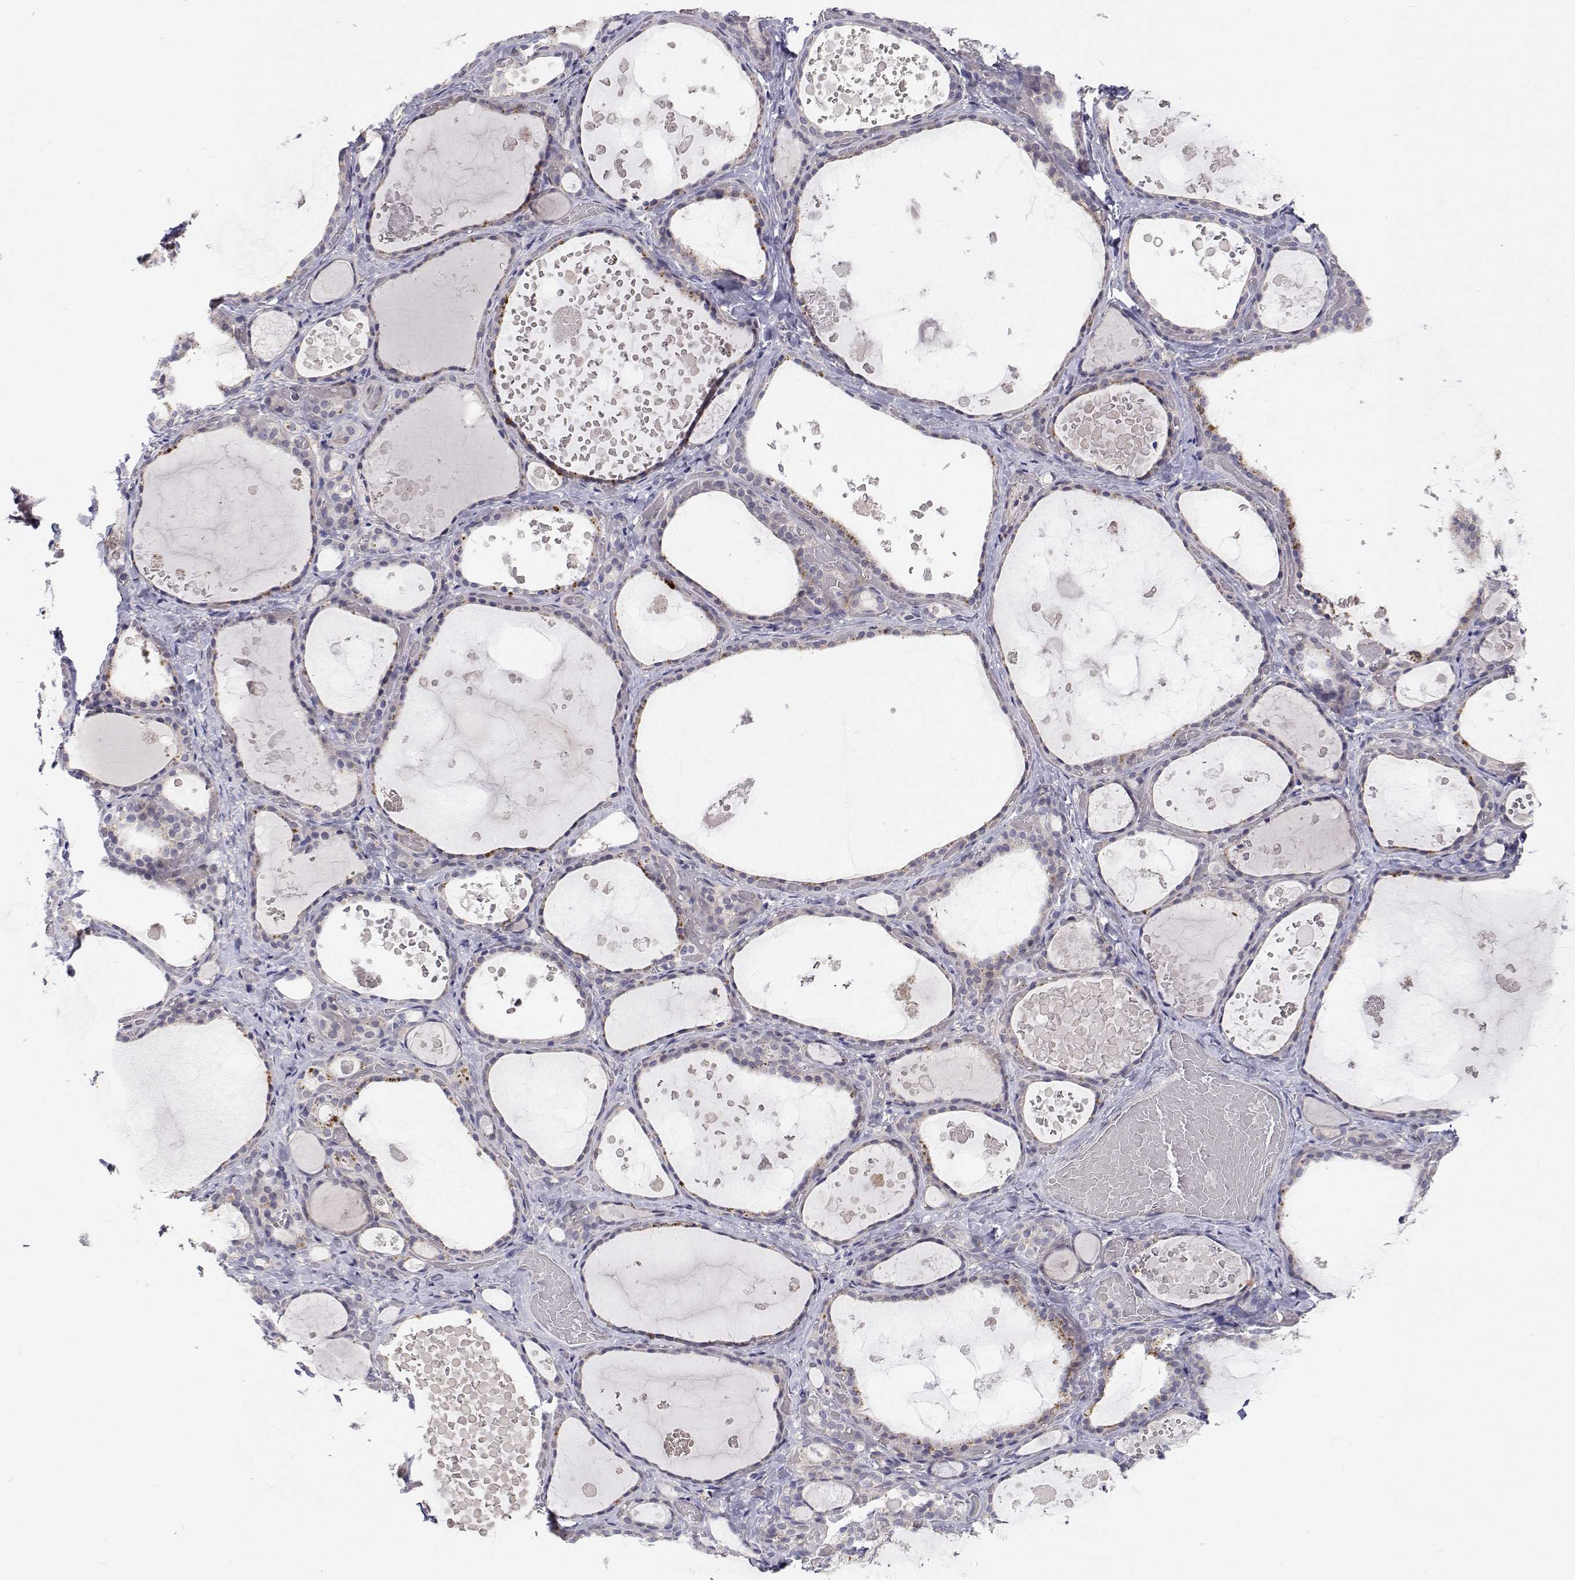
{"staining": {"intensity": "negative", "quantity": "none", "location": "none"}, "tissue": "thyroid gland", "cell_type": "Glandular cells", "image_type": "normal", "snomed": [{"axis": "morphology", "description": "Normal tissue, NOS"}, {"axis": "topography", "description": "Thyroid gland"}], "caption": "Thyroid gland was stained to show a protein in brown. There is no significant expression in glandular cells. Brightfield microscopy of immunohistochemistry (IHC) stained with DAB (3,3'-diaminobenzidine) (brown) and hematoxylin (blue), captured at high magnification.", "gene": "MYPN", "patient": {"sex": "female", "age": 56}}